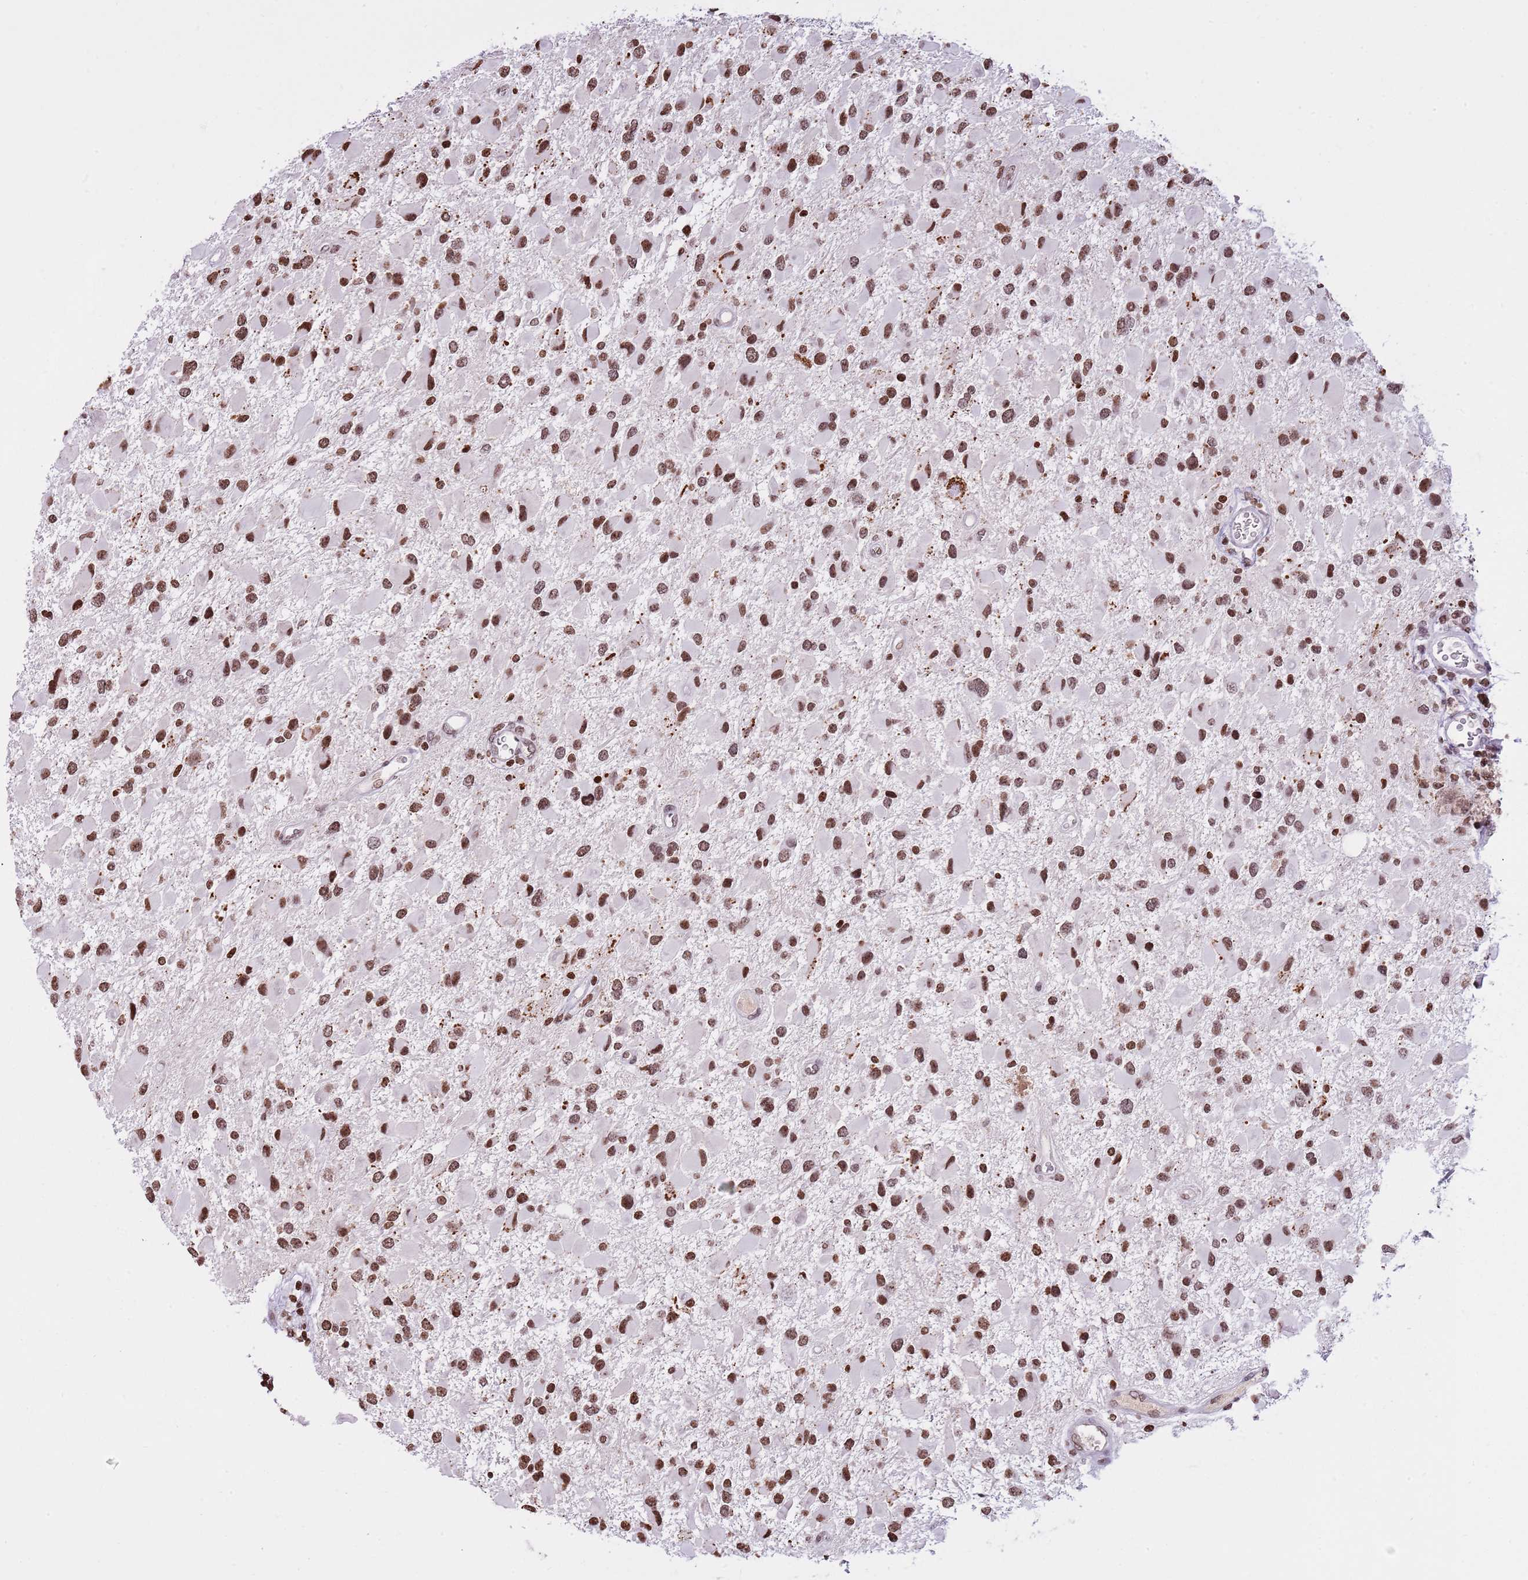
{"staining": {"intensity": "strong", "quantity": ">75%", "location": "nuclear"}, "tissue": "glioma", "cell_type": "Tumor cells", "image_type": "cancer", "snomed": [{"axis": "morphology", "description": "Glioma, malignant, High grade"}, {"axis": "topography", "description": "Brain"}], "caption": "Tumor cells reveal high levels of strong nuclear expression in approximately >75% of cells in human malignant glioma (high-grade).", "gene": "KPNA3", "patient": {"sex": "male", "age": 53}}